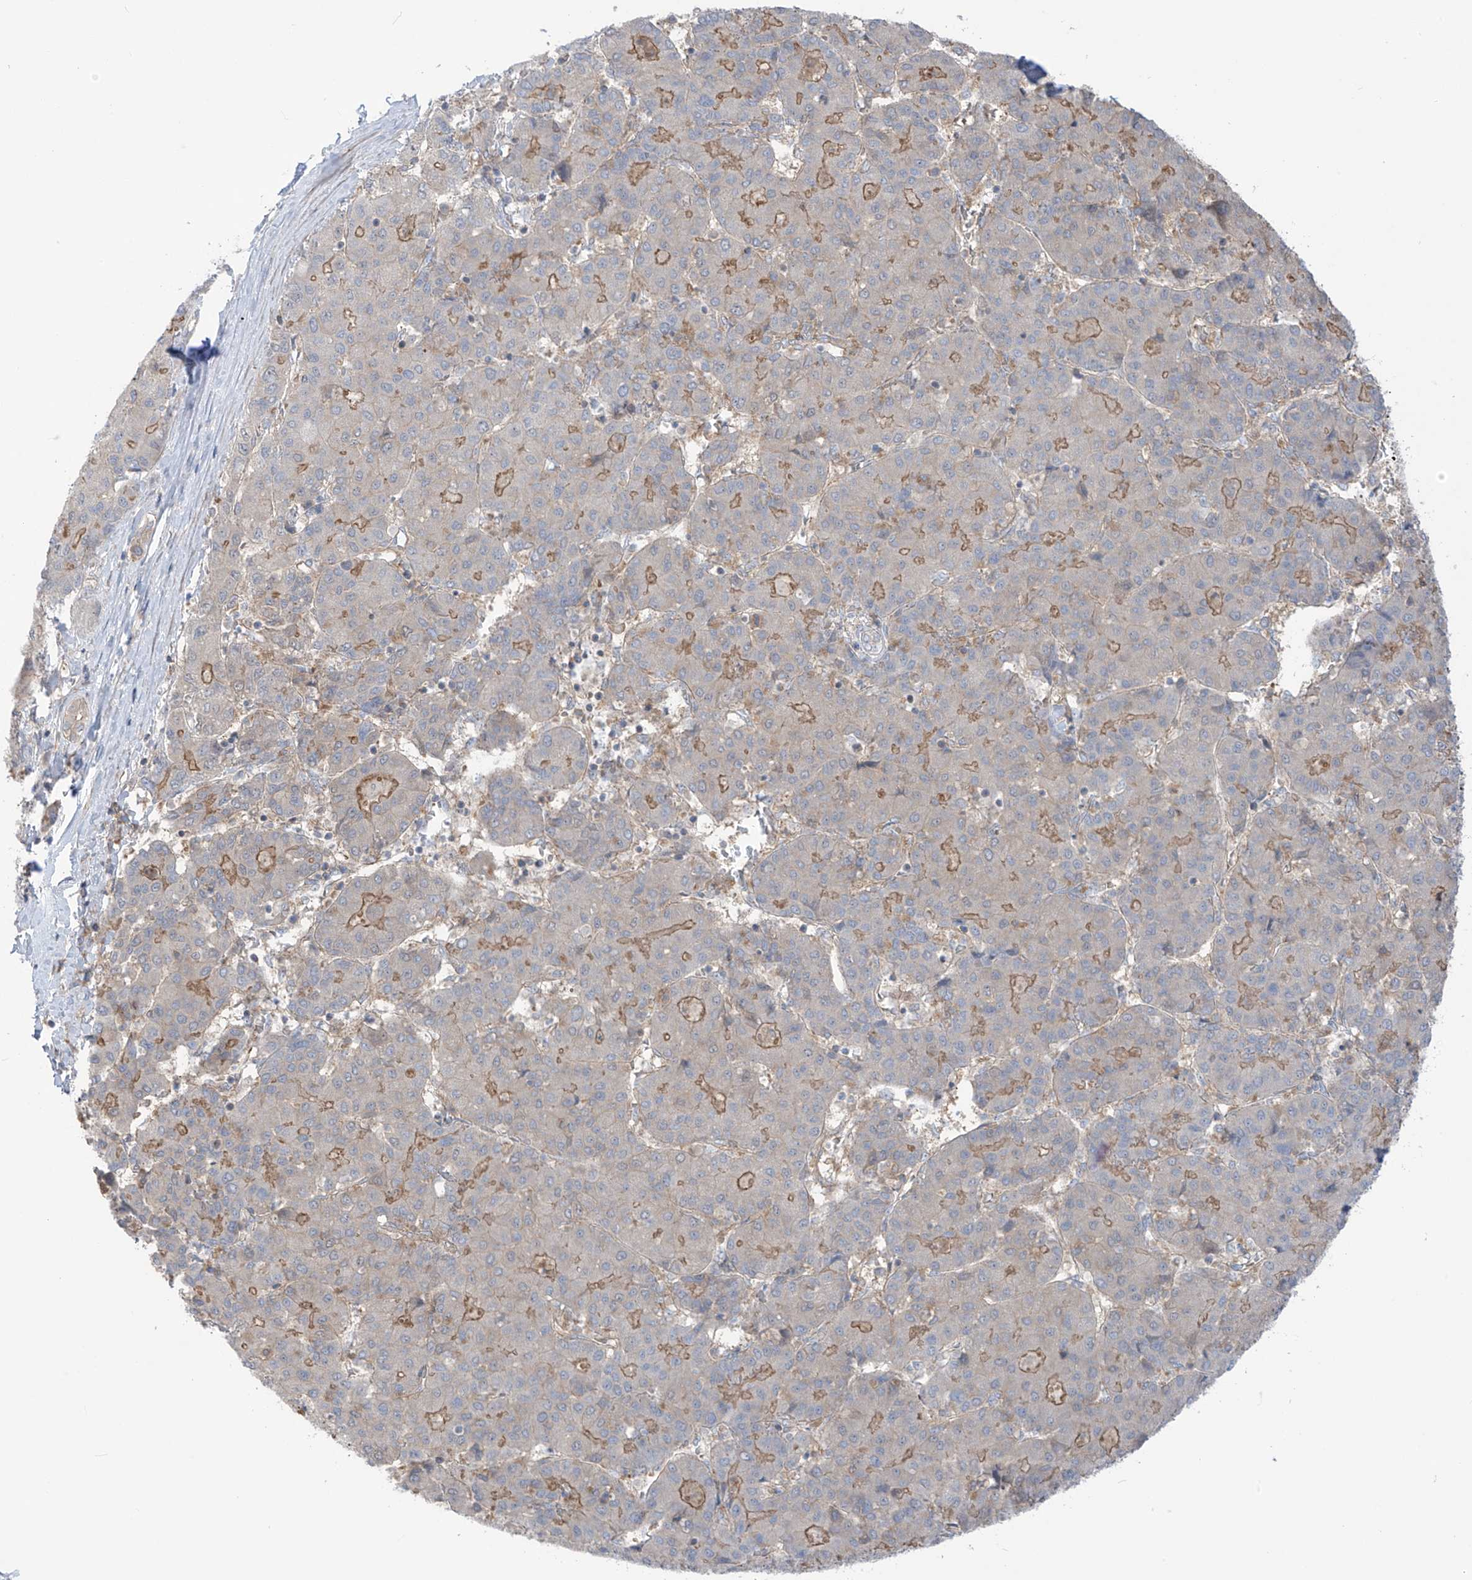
{"staining": {"intensity": "weak", "quantity": "25%-75%", "location": "cytoplasmic/membranous"}, "tissue": "liver cancer", "cell_type": "Tumor cells", "image_type": "cancer", "snomed": [{"axis": "morphology", "description": "Carcinoma, Hepatocellular, NOS"}, {"axis": "topography", "description": "Liver"}], "caption": "Protein expression analysis of human liver cancer reveals weak cytoplasmic/membranous expression in about 25%-75% of tumor cells.", "gene": "TRMU", "patient": {"sex": "male", "age": 65}}